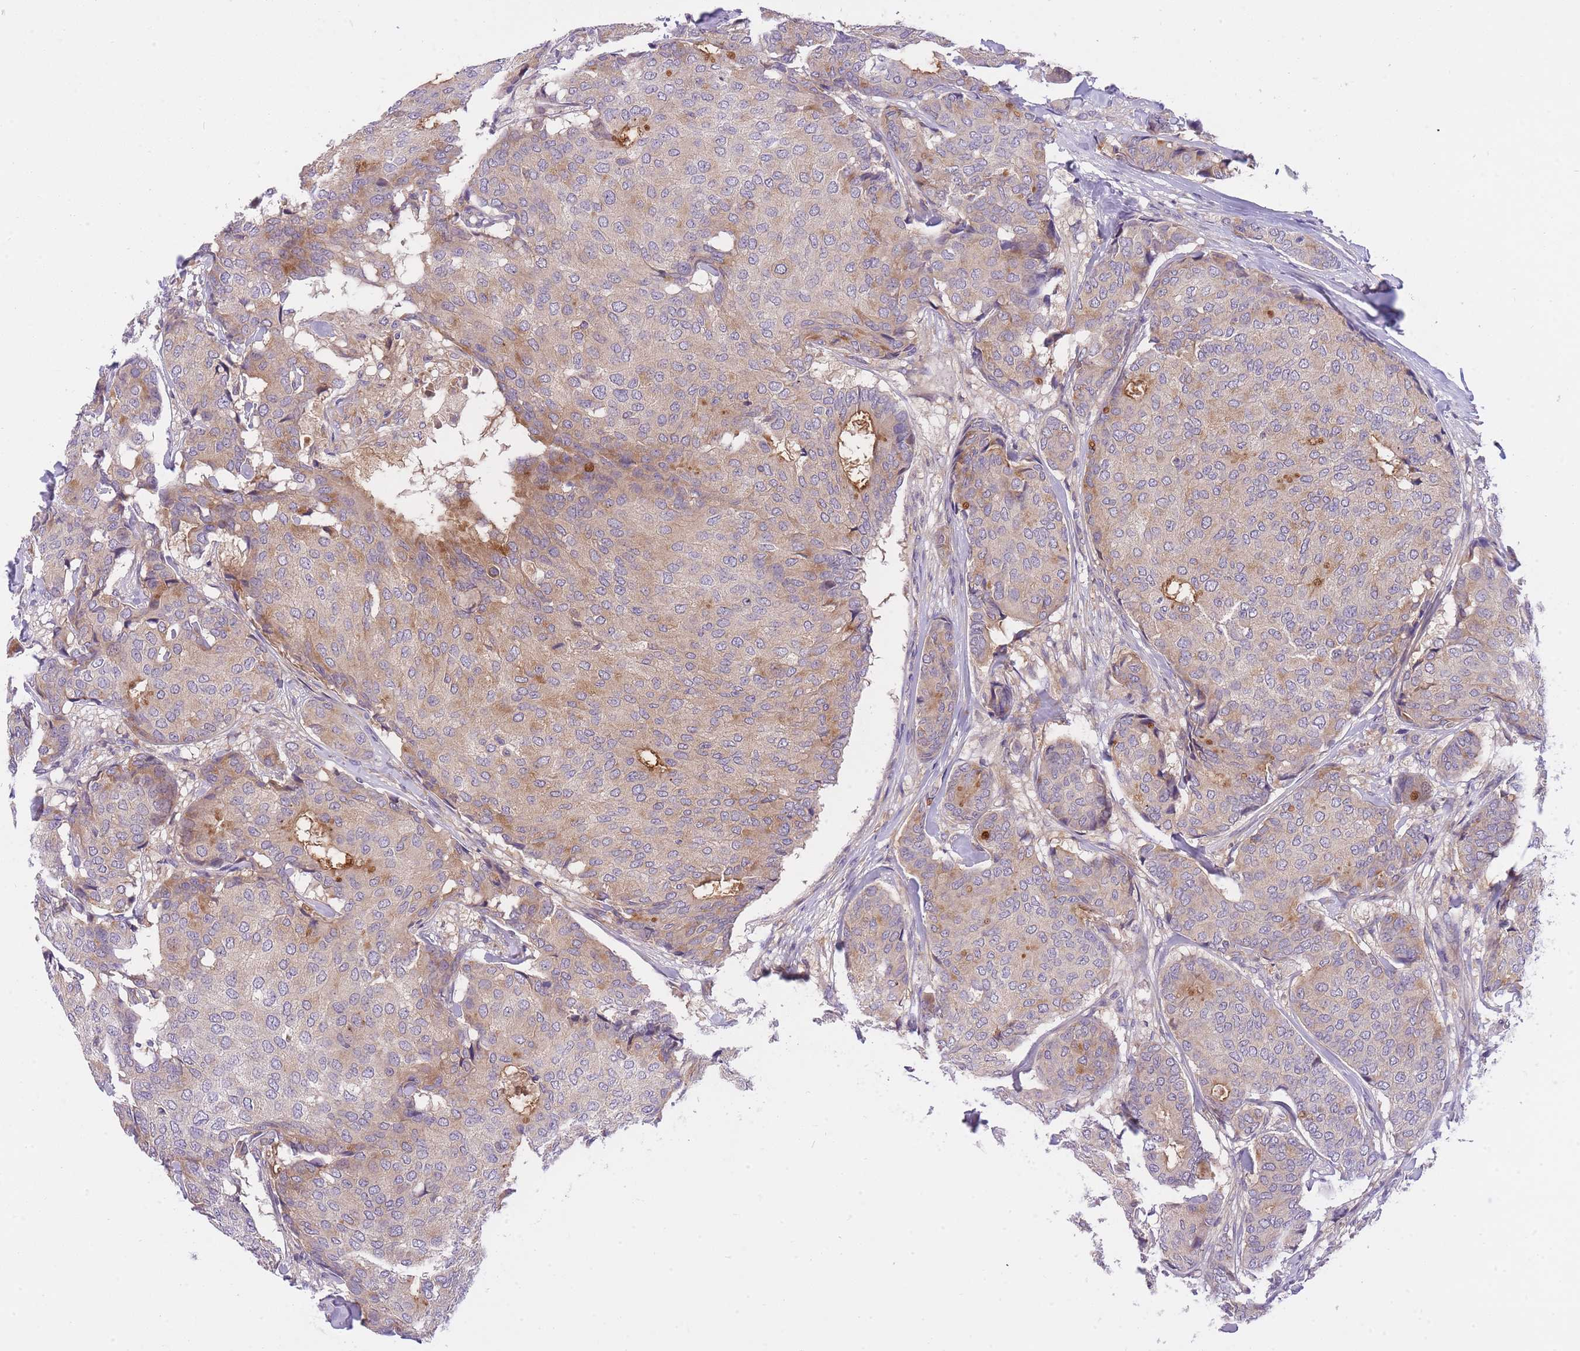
{"staining": {"intensity": "moderate", "quantity": "<25%", "location": "cytoplasmic/membranous"}, "tissue": "breast cancer", "cell_type": "Tumor cells", "image_type": "cancer", "snomed": [{"axis": "morphology", "description": "Duct carcinoma"}, {"axis": "topography", "description": "Breast"}], "caption": "IHC (DAB (3,3'-diaminobenzidine)) staining of human breast invasive ductal carcinoma reveals moderate cytoplasmic/membranous protein expression in approximately <25% of tumor cells.", "gene": "CRYGN", "patient": {"sex": "female", "age": 75}}